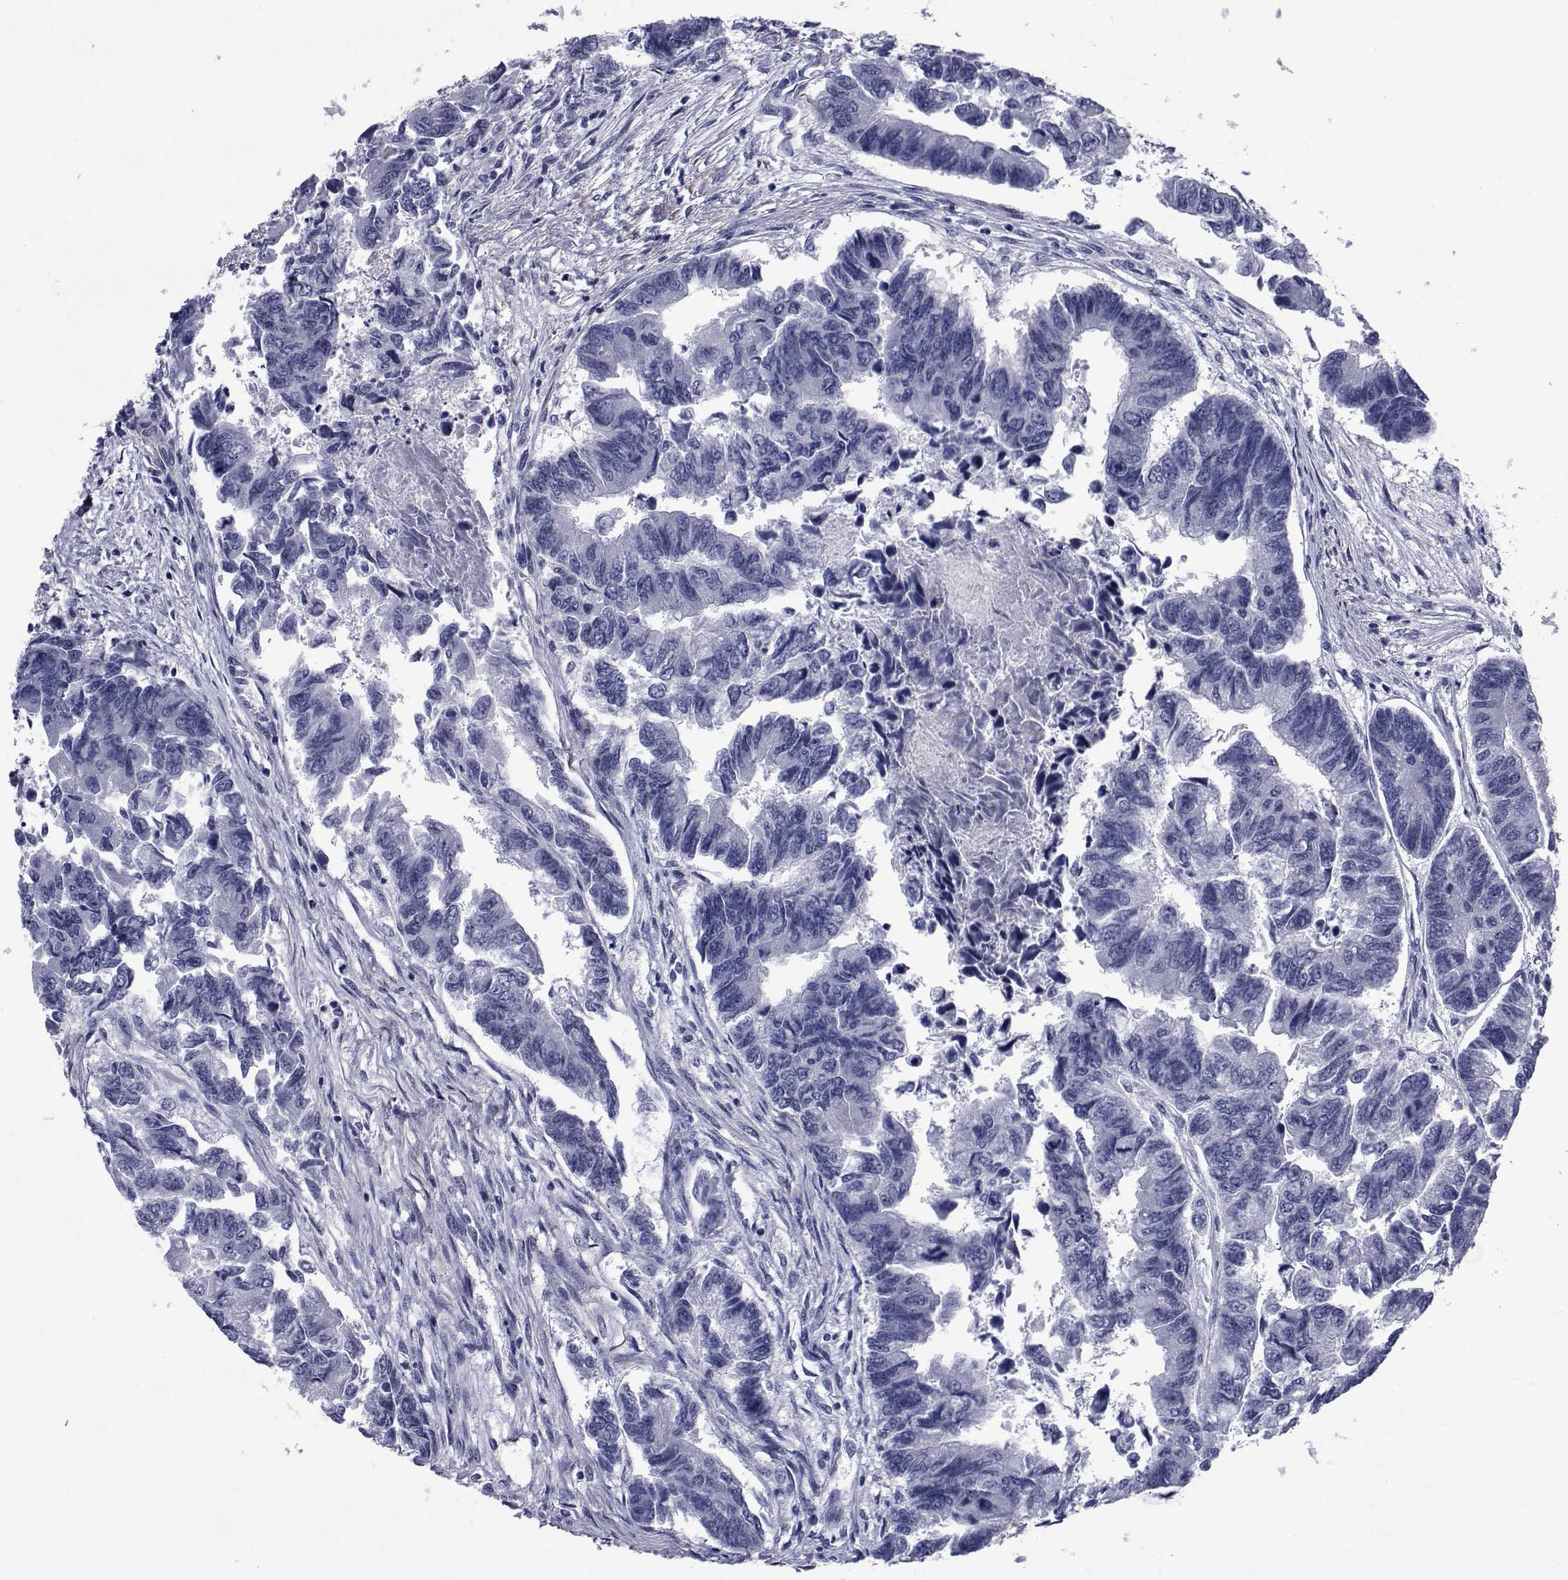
{"staining": {"intensity": "negative", "quantity": "none", "location": "none"}, "tissue": "colorectal cancer", "cell_type": "Tumor cells", "image_type": "cancer", "snomed": [{"axis": "morphology", "description": "Adenocarcinoma, NOS"}, {"axis": "topography", "description": "Colon"}], "caption": "Immunohistochemical staining of adenocarcinoma (colorectal) demonstrates no significant staining in tumor cells.", "gene": "GKAP1", "patient": {"sex": "female", "age": 65}}